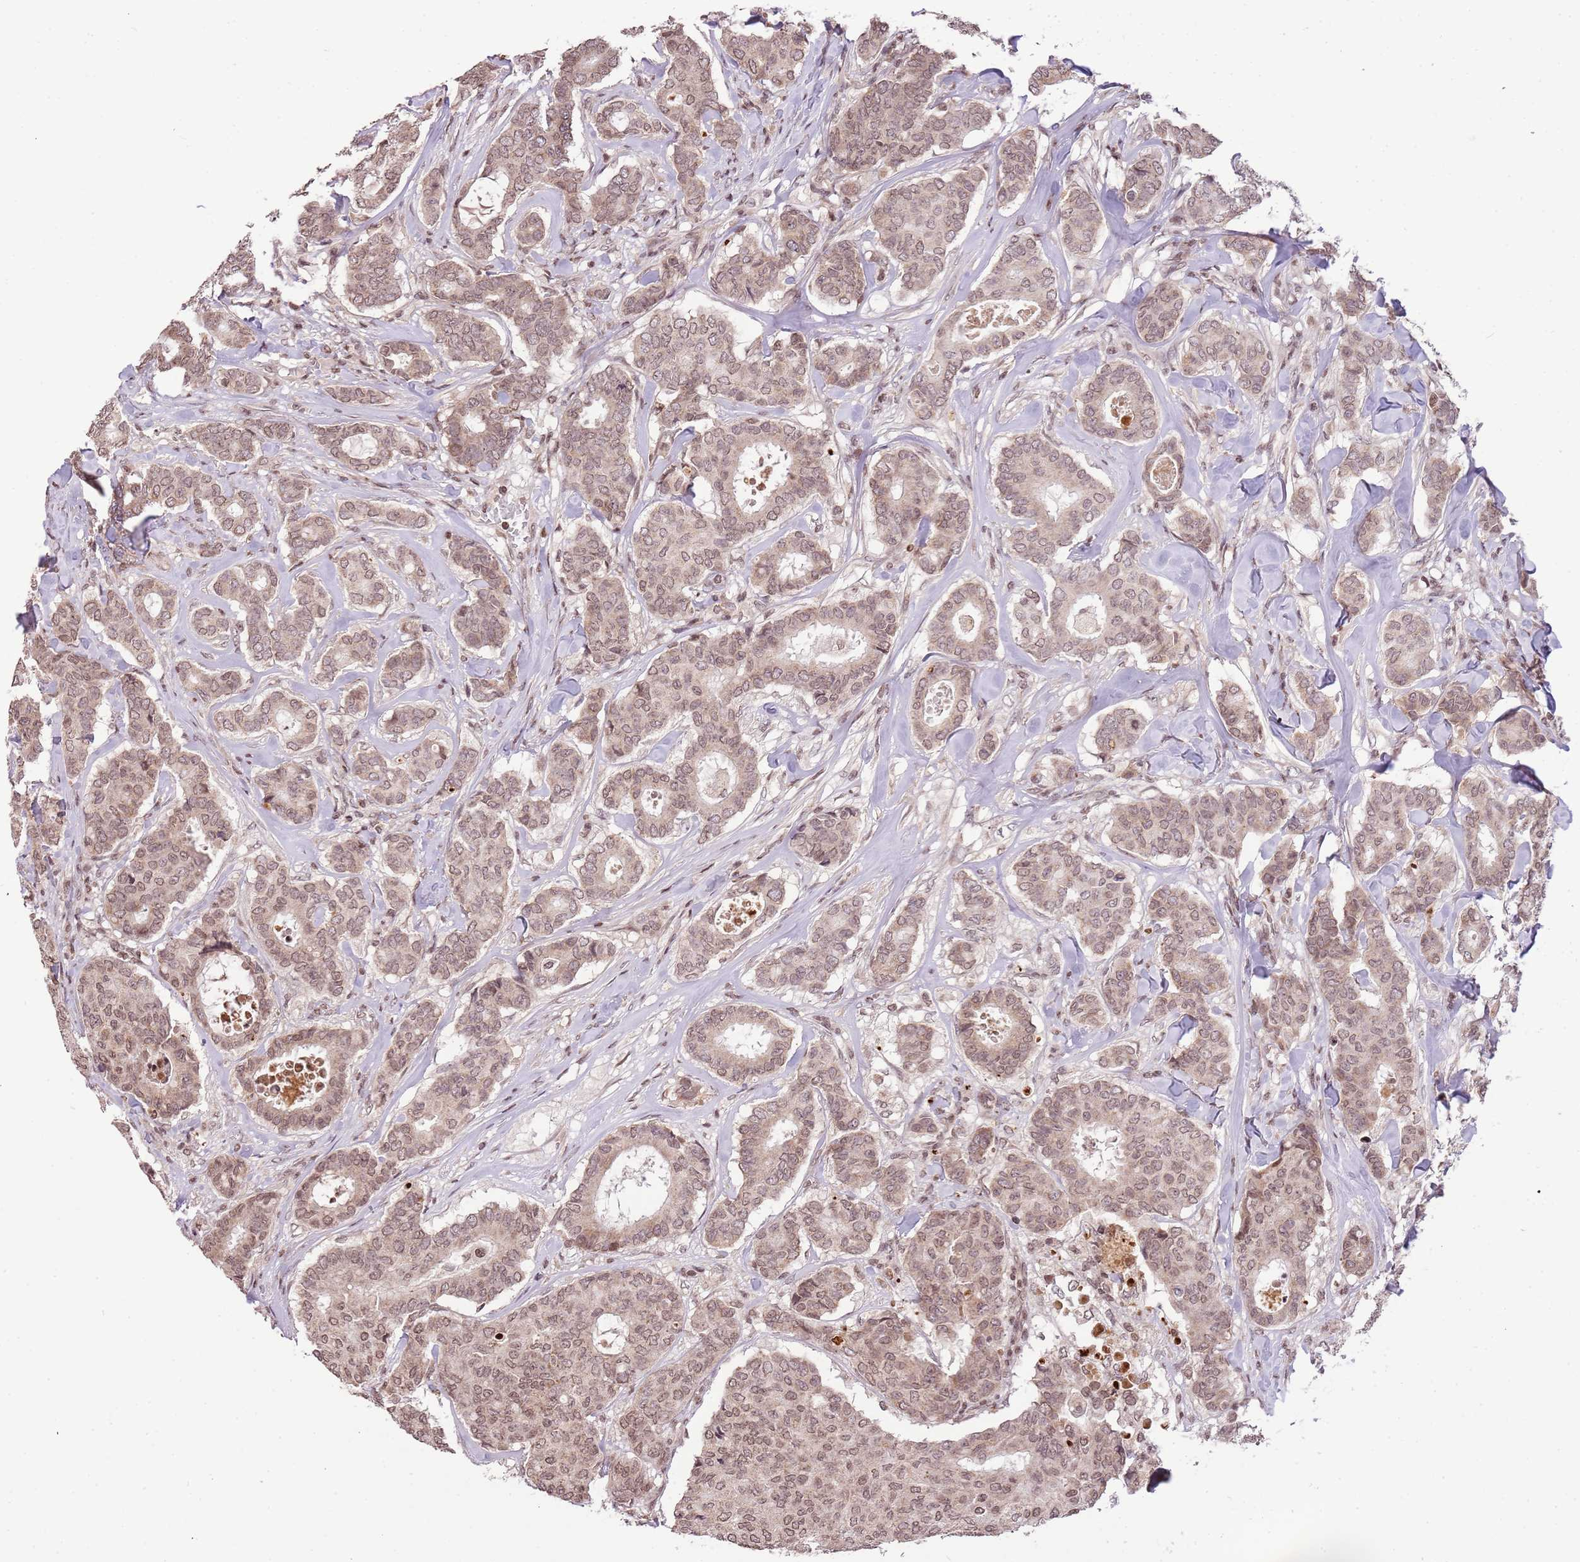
{"staining": {"intensity": "weak", "quantity": ">75%", "location": "nuclear"}, "tissue": "breast cancer", "cell_type": "Tumor cells", "image_type": "cancer", "snomed": [{"axis": "morphology", "description": "Duct carcinoma"}, {"axis": "topography", "description": "Breast"}], "caption": "Weak nuclear positivity for a protein is identified in about >75% of tumor cells of breast cancer using IHC.", "gene": "SAMSN1", "patient": {"sex": "female", "age": 75}}